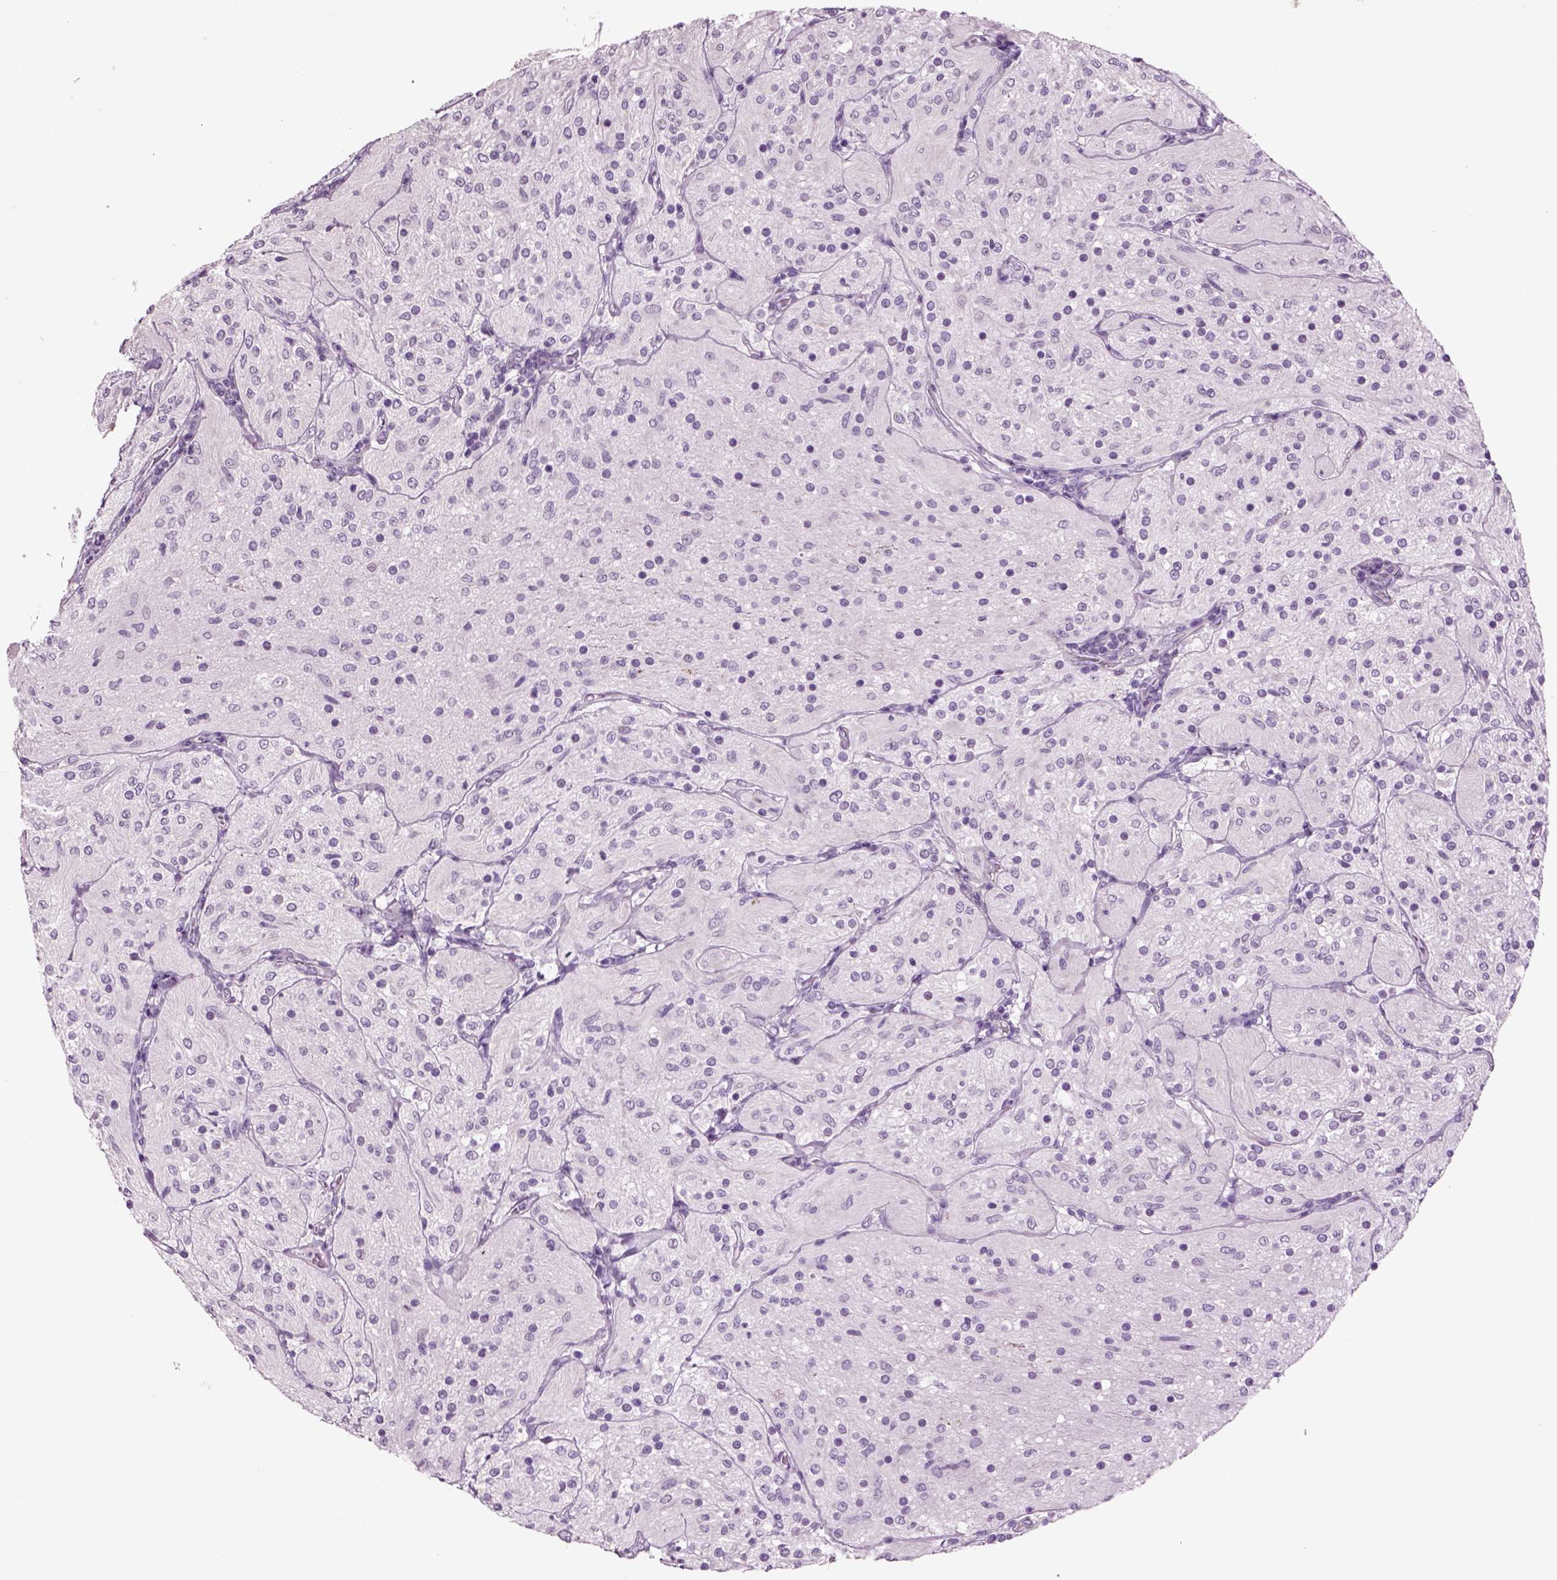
{"staining": {"intensity": "negative", "quantity": "none", "location": "none"}, "tissue": "glioma", "cell_type": "Tumor cells", "image_type": "cancer", "snomed": [{"axis": "morphology", "description": "Glioma, malignant, Low grade"}, {"axis": "topography", "description": "Brain"}], "caption": "Immunohistochemistry (IHC) of low-grade glioma (malignant) shows no expression in tumor cells.", "gene": "SLC17A6", "patient": {"sex": "male", "age": 3}}